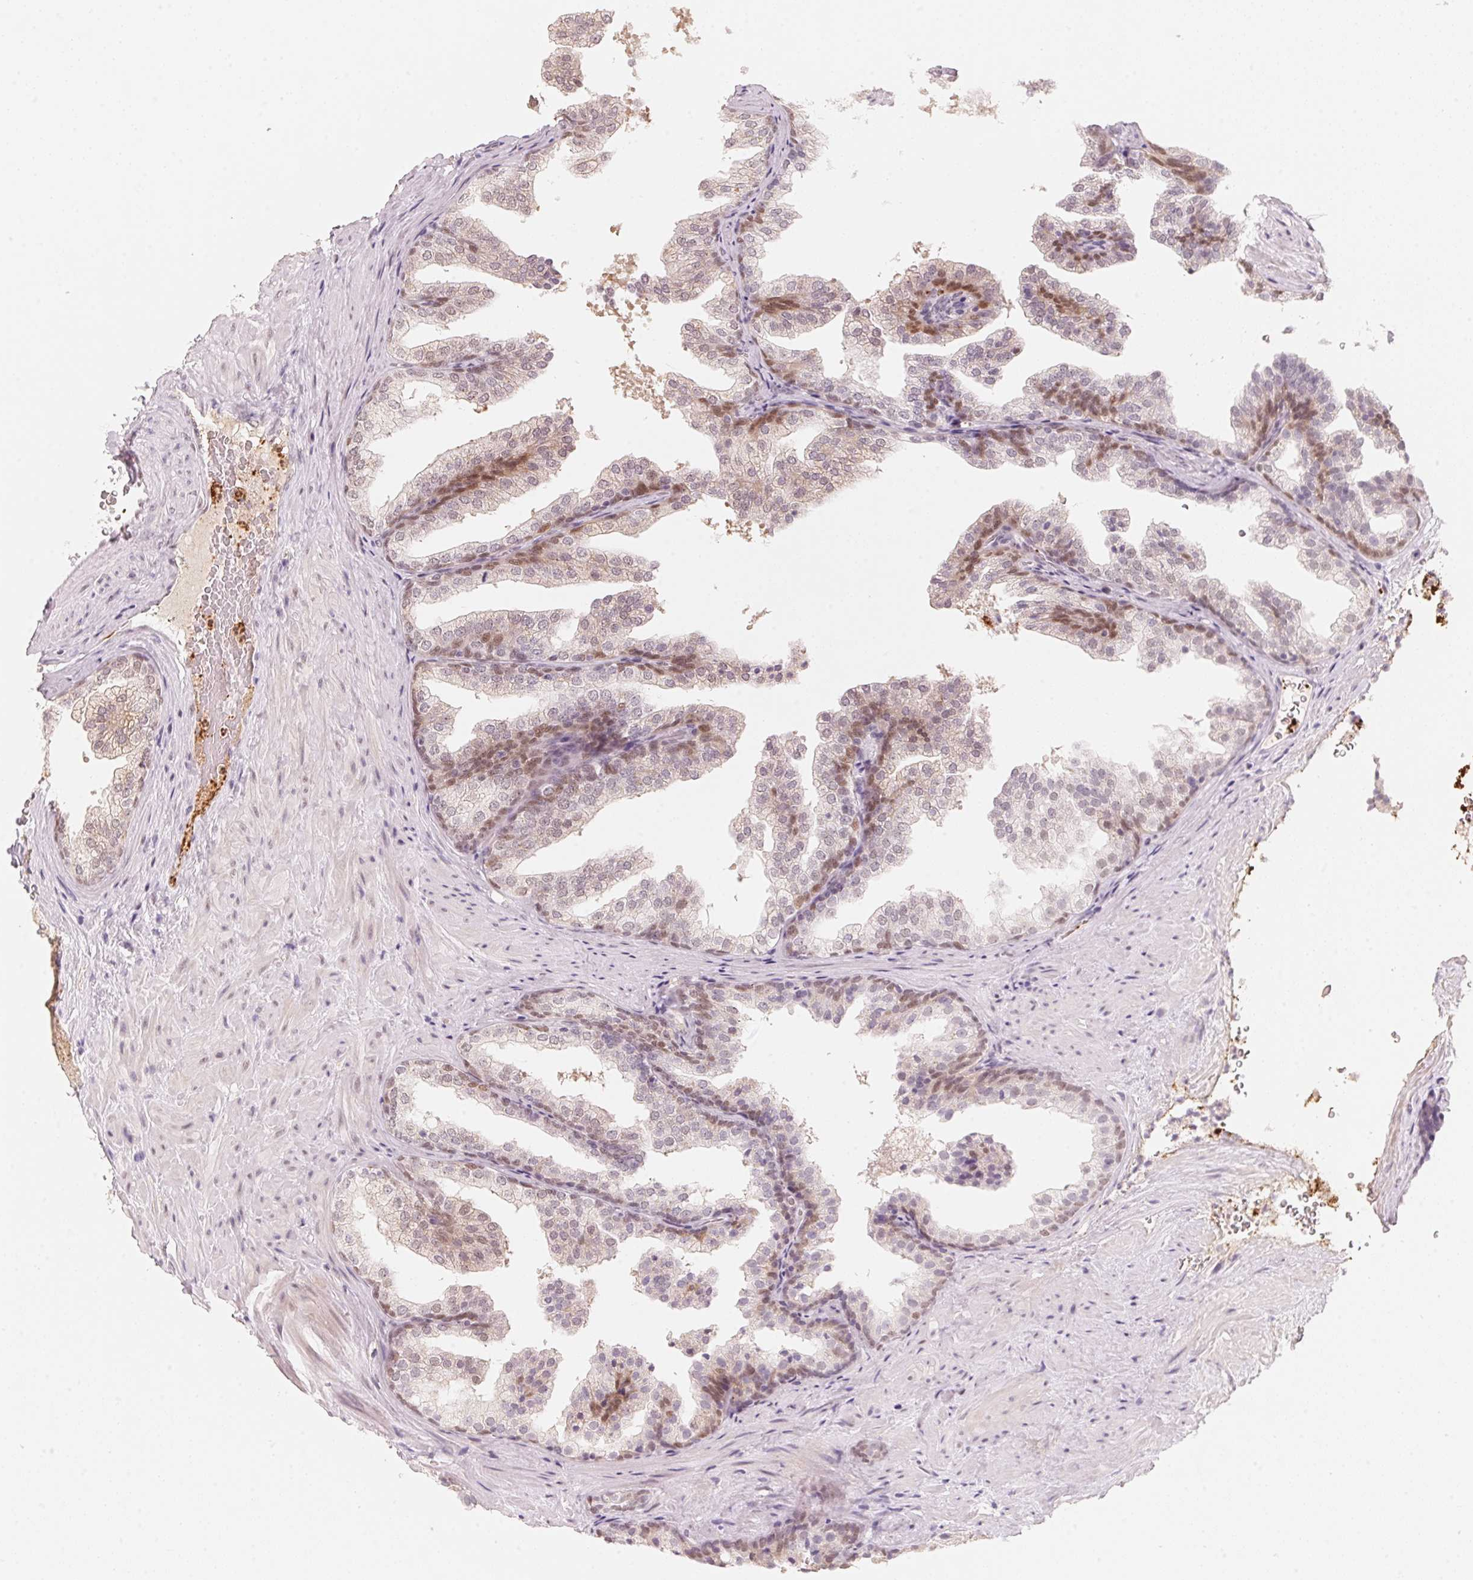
{"staining": {"intensity": "weak", "quantity": "25%-75%", "location": "cytoplasmic/membranous,nuclear"}, "tissue": "prostate", "cell_type": "Glandular cells", "image_type": "normal", "snomed": [{"axis": "morphology", "description": "Normal tissue, NOS"}, {"axis": "topography", "description": "Prostate"}], "caption": "Immunohistochemical staining of benign prostate displays low levels of weak cytoplasmic/membranous,nuclear expression in approximately 25%-75% of glandular cells.", "gene": "ARHGAP22", "patient": {"sex": "male", "age": 37}}